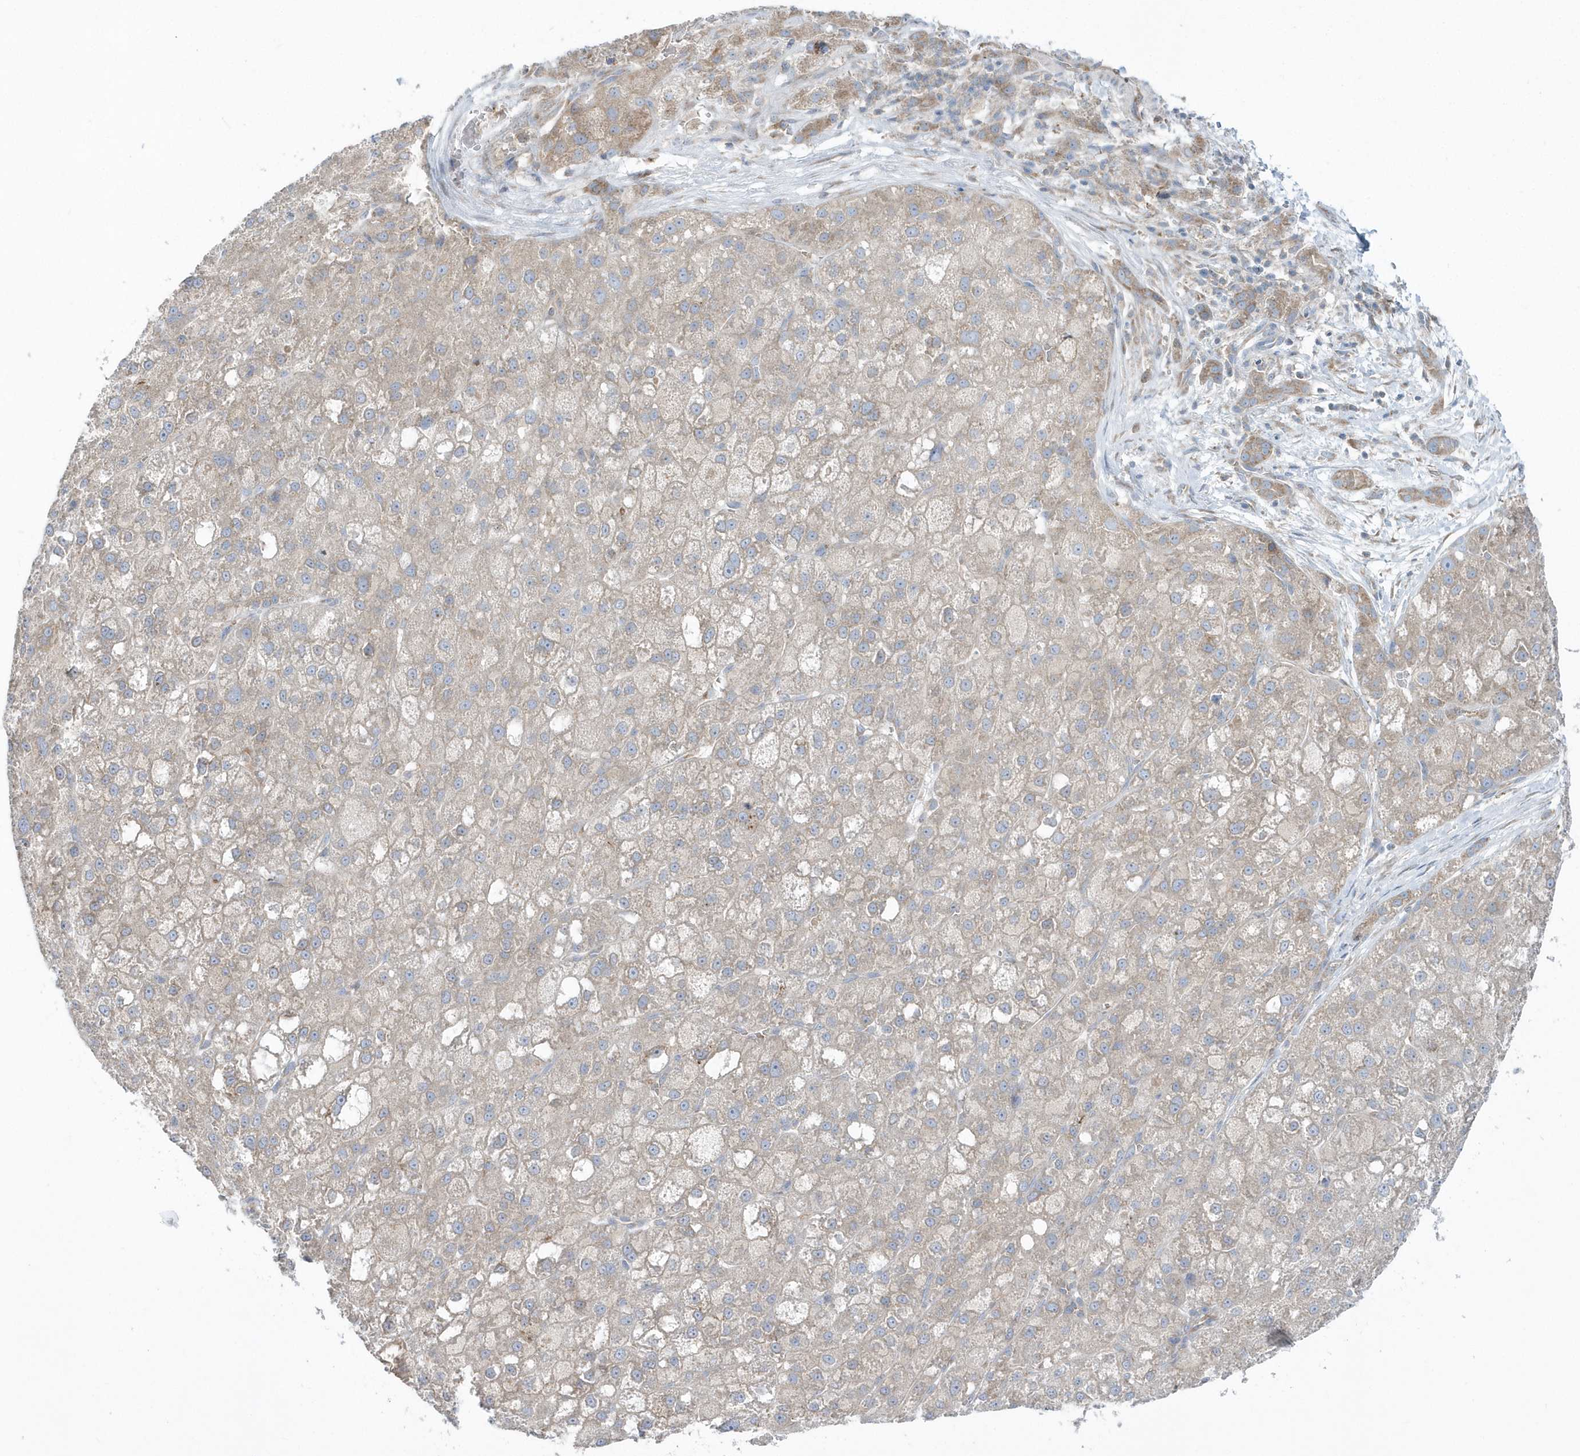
{"staining": {"intensity": "weak", "quantity": "25%-75%", "location": "cytoplasmic/membranous"}, "tissue": "liver cancer", "cell_type": "Tumor cells", "image_type": "cancer", "snomed": [{"axis": "morphology", "description": "Carcinoma, Hepatocellular, NOS"}, {"axis": "topography", "description": "Liver"}], "caption": "This is an image of IHC staining of liver hepatocellular carcinoma, which shows weak expression in the cytoplasmic/membranous of tumor cells.", "gene": "EIF3C", "patient": {"sex": "male", "age": 57}}